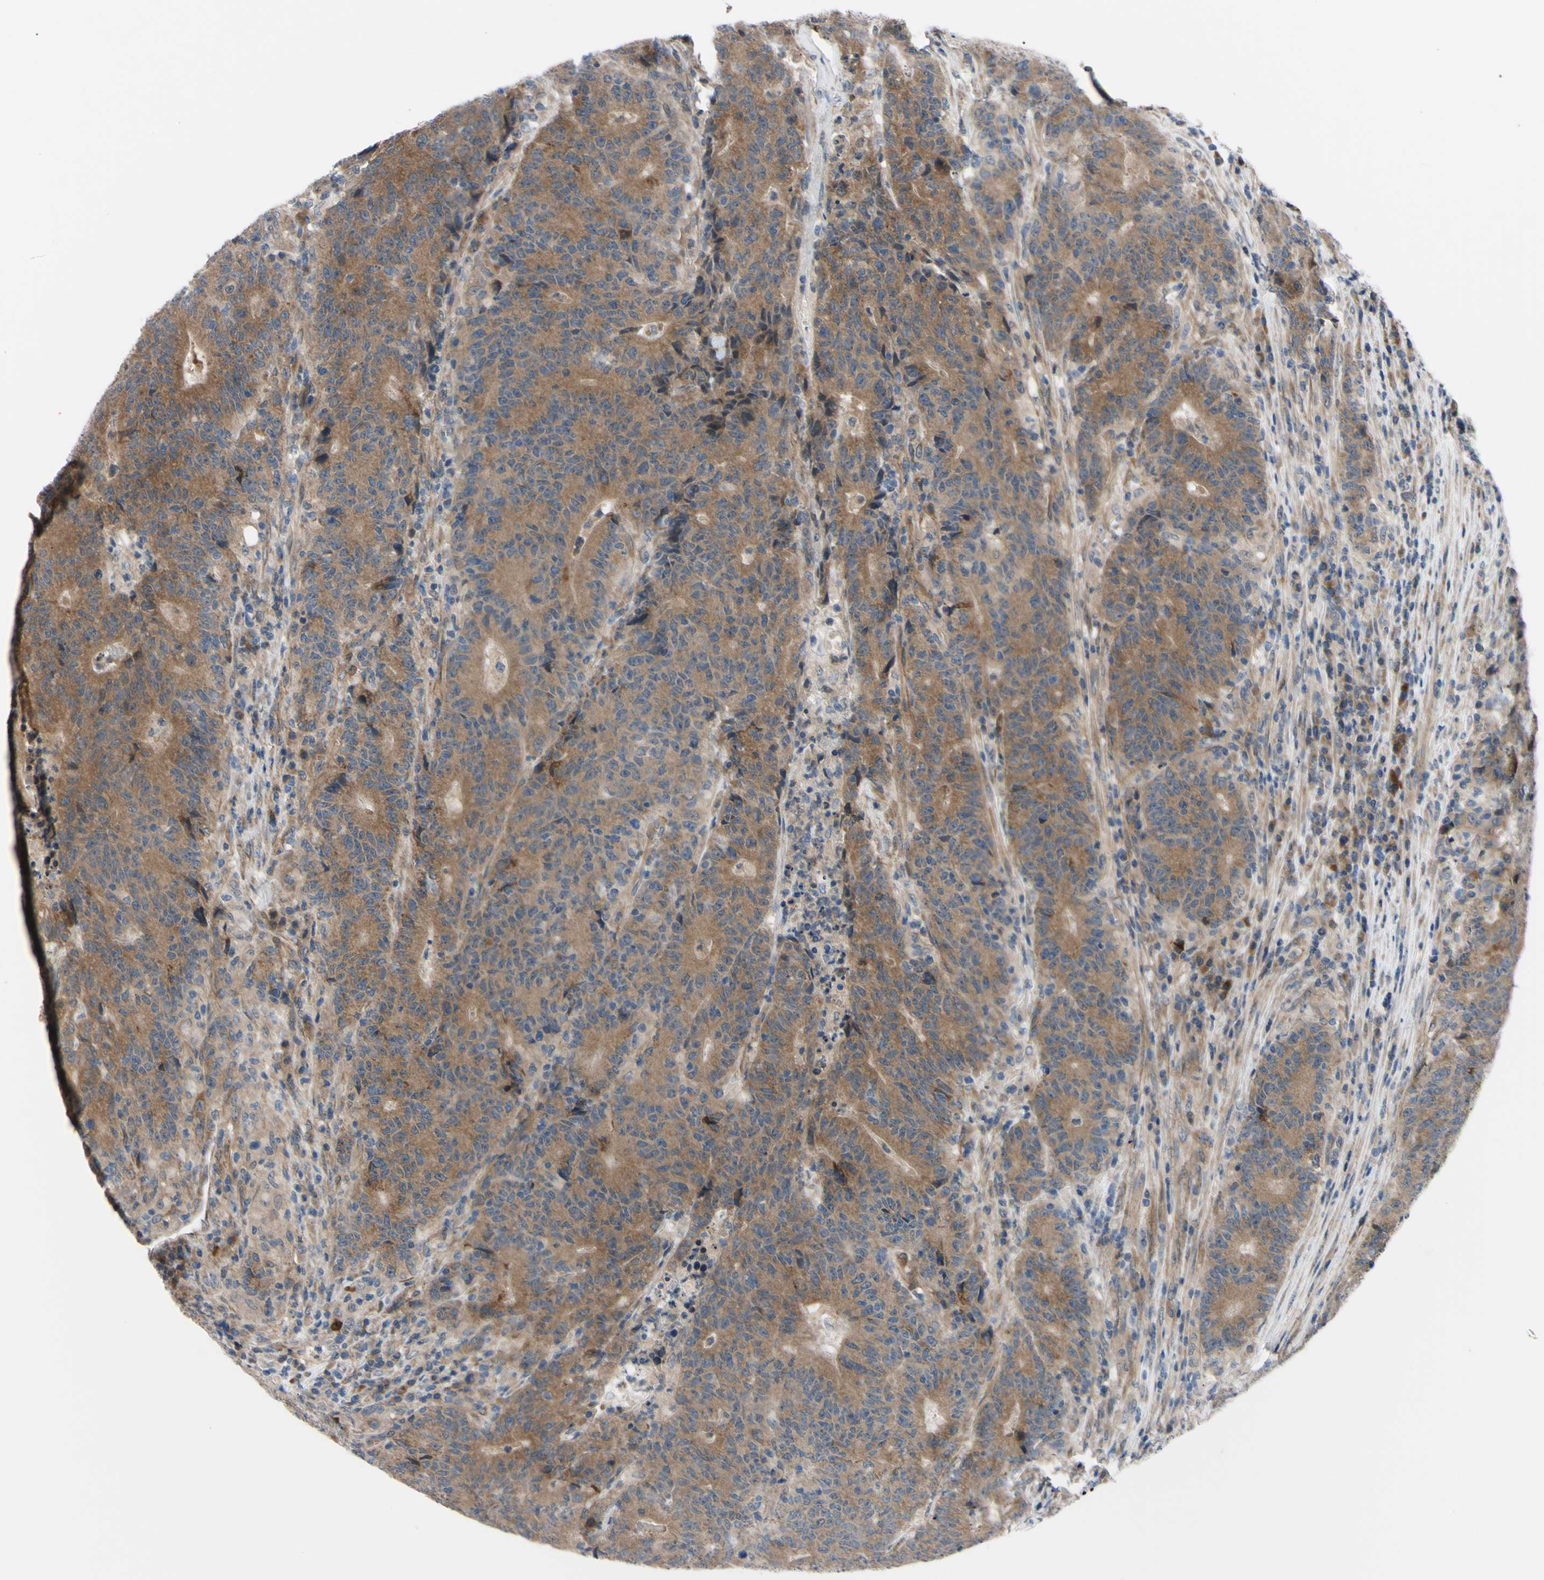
{"staining": {"intensity": "moderate", "quantity": ">75%", "location": "cytoplasmic/membranous"}, "tissue": "colorectal cancer", "cell_type": "Tumor cells", "image_type": "cancer", "snomed": [{"axis": "morphology", "description": "Normal tissue, NOS"}, {"axis": "morphology", "description": "Adenocarcinoma, NOS"}, {"axis": "topography", "description": "Colon"}], "caption": "Colorectal adenocarcinoma stained with DAB immunohistochemistry demonstrates medium levels of moderate cytoplasmic/membranous staining in about >75% of tumor cells.", "gene": "SVIL", "patient": {"sex": "female", "age": 75}}